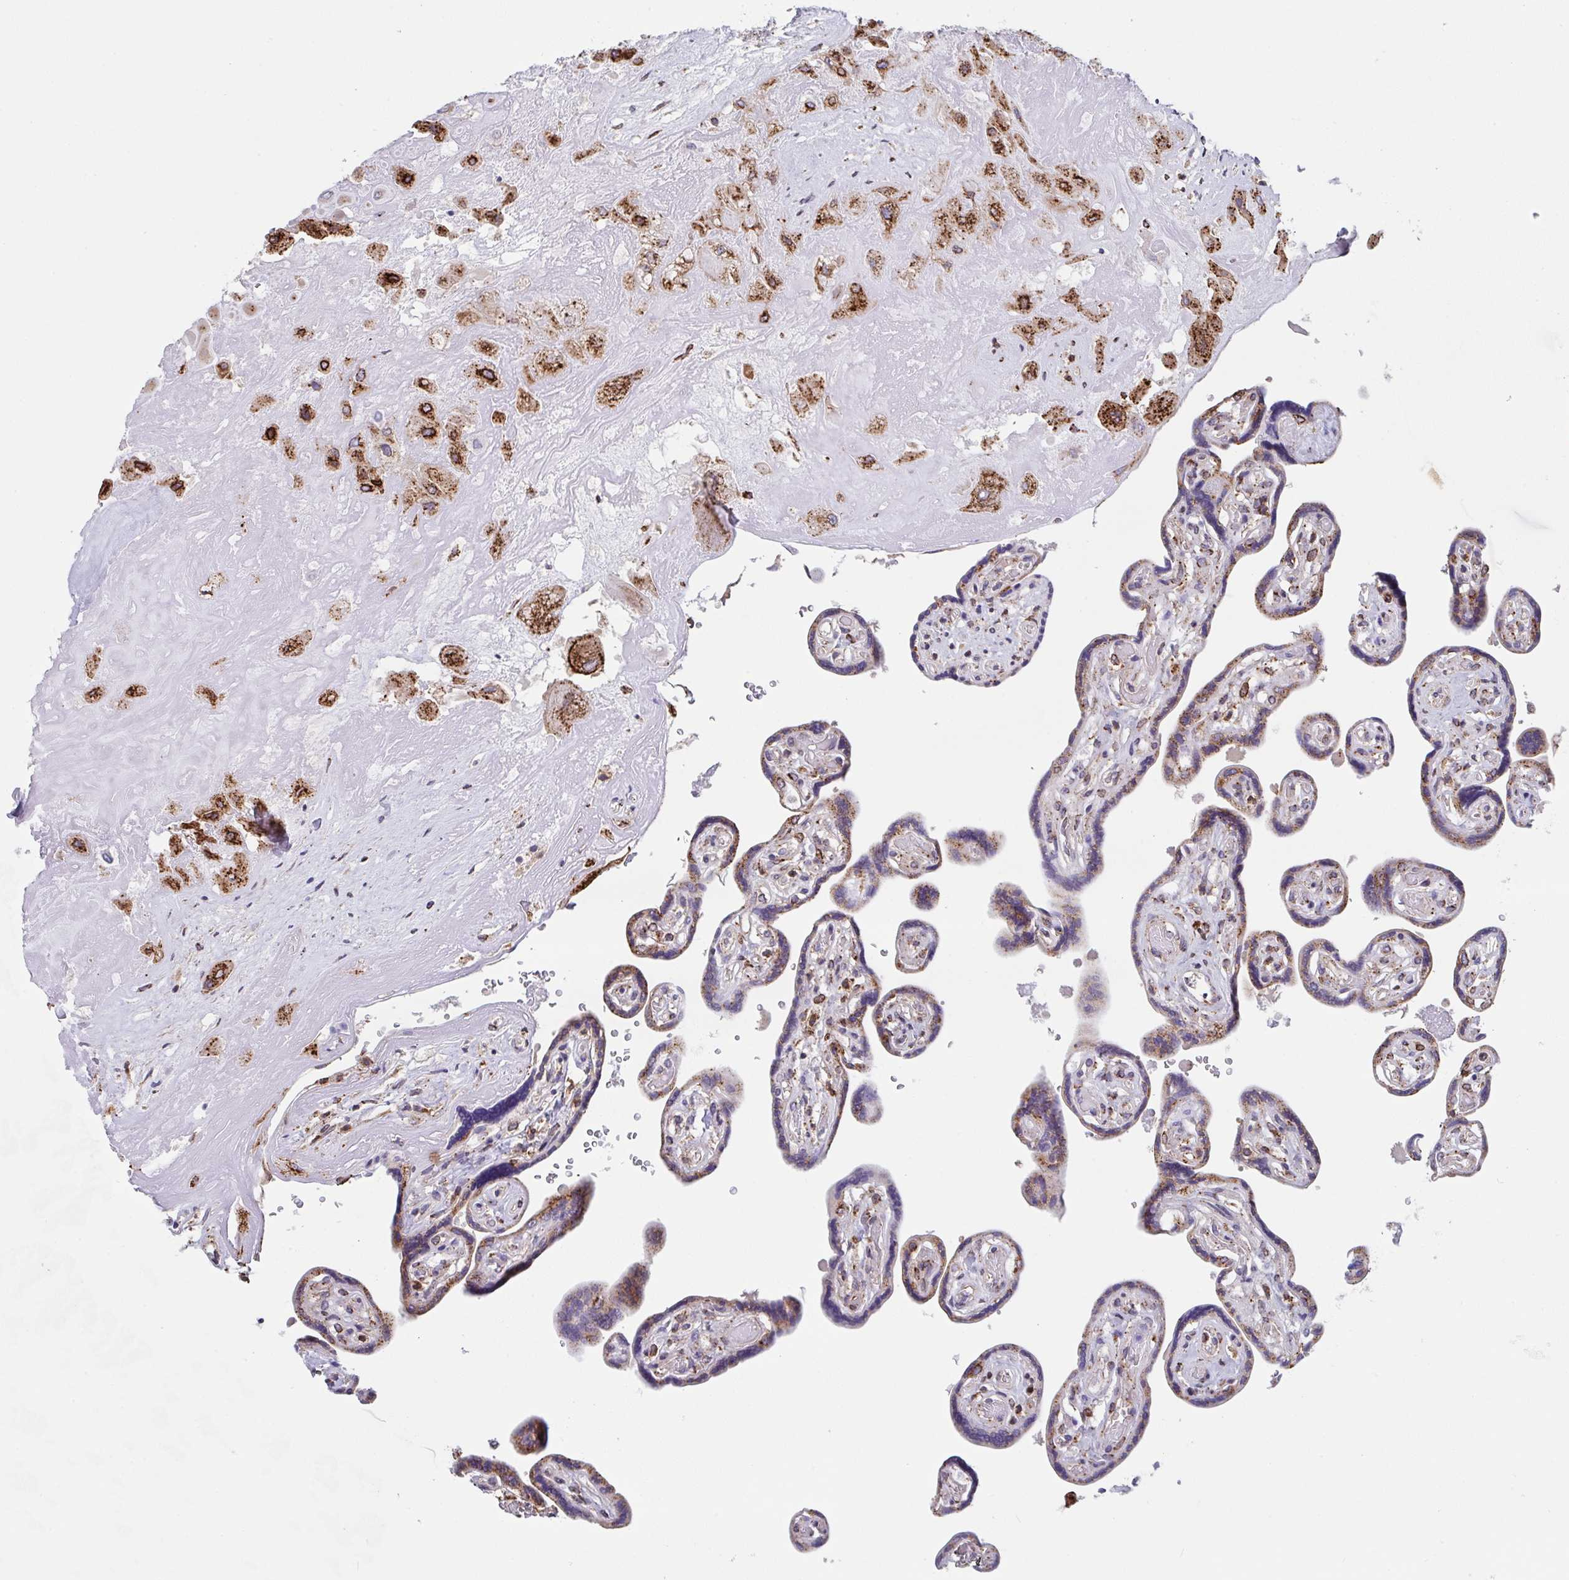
{"staining": {"intensity": "strong", "quantity": ">75%", "location": "cytoplasmic/membranous"}, "tissue": "placenta", "cell_type": "Decidual cells", "image_type": "normal", "snomed": [{"axis": "morphology", "description": "Normal tissue, NOS"}, {"axis": "topography", "description": "Placenta"}], "caption": "A histopathology image of human placenta stained for a protein exhibits strong cytoplasmic/membranous brown staining in decidual cells.", "gene": "PROSER3", "patient": {"sex": "female", "age": 32}}